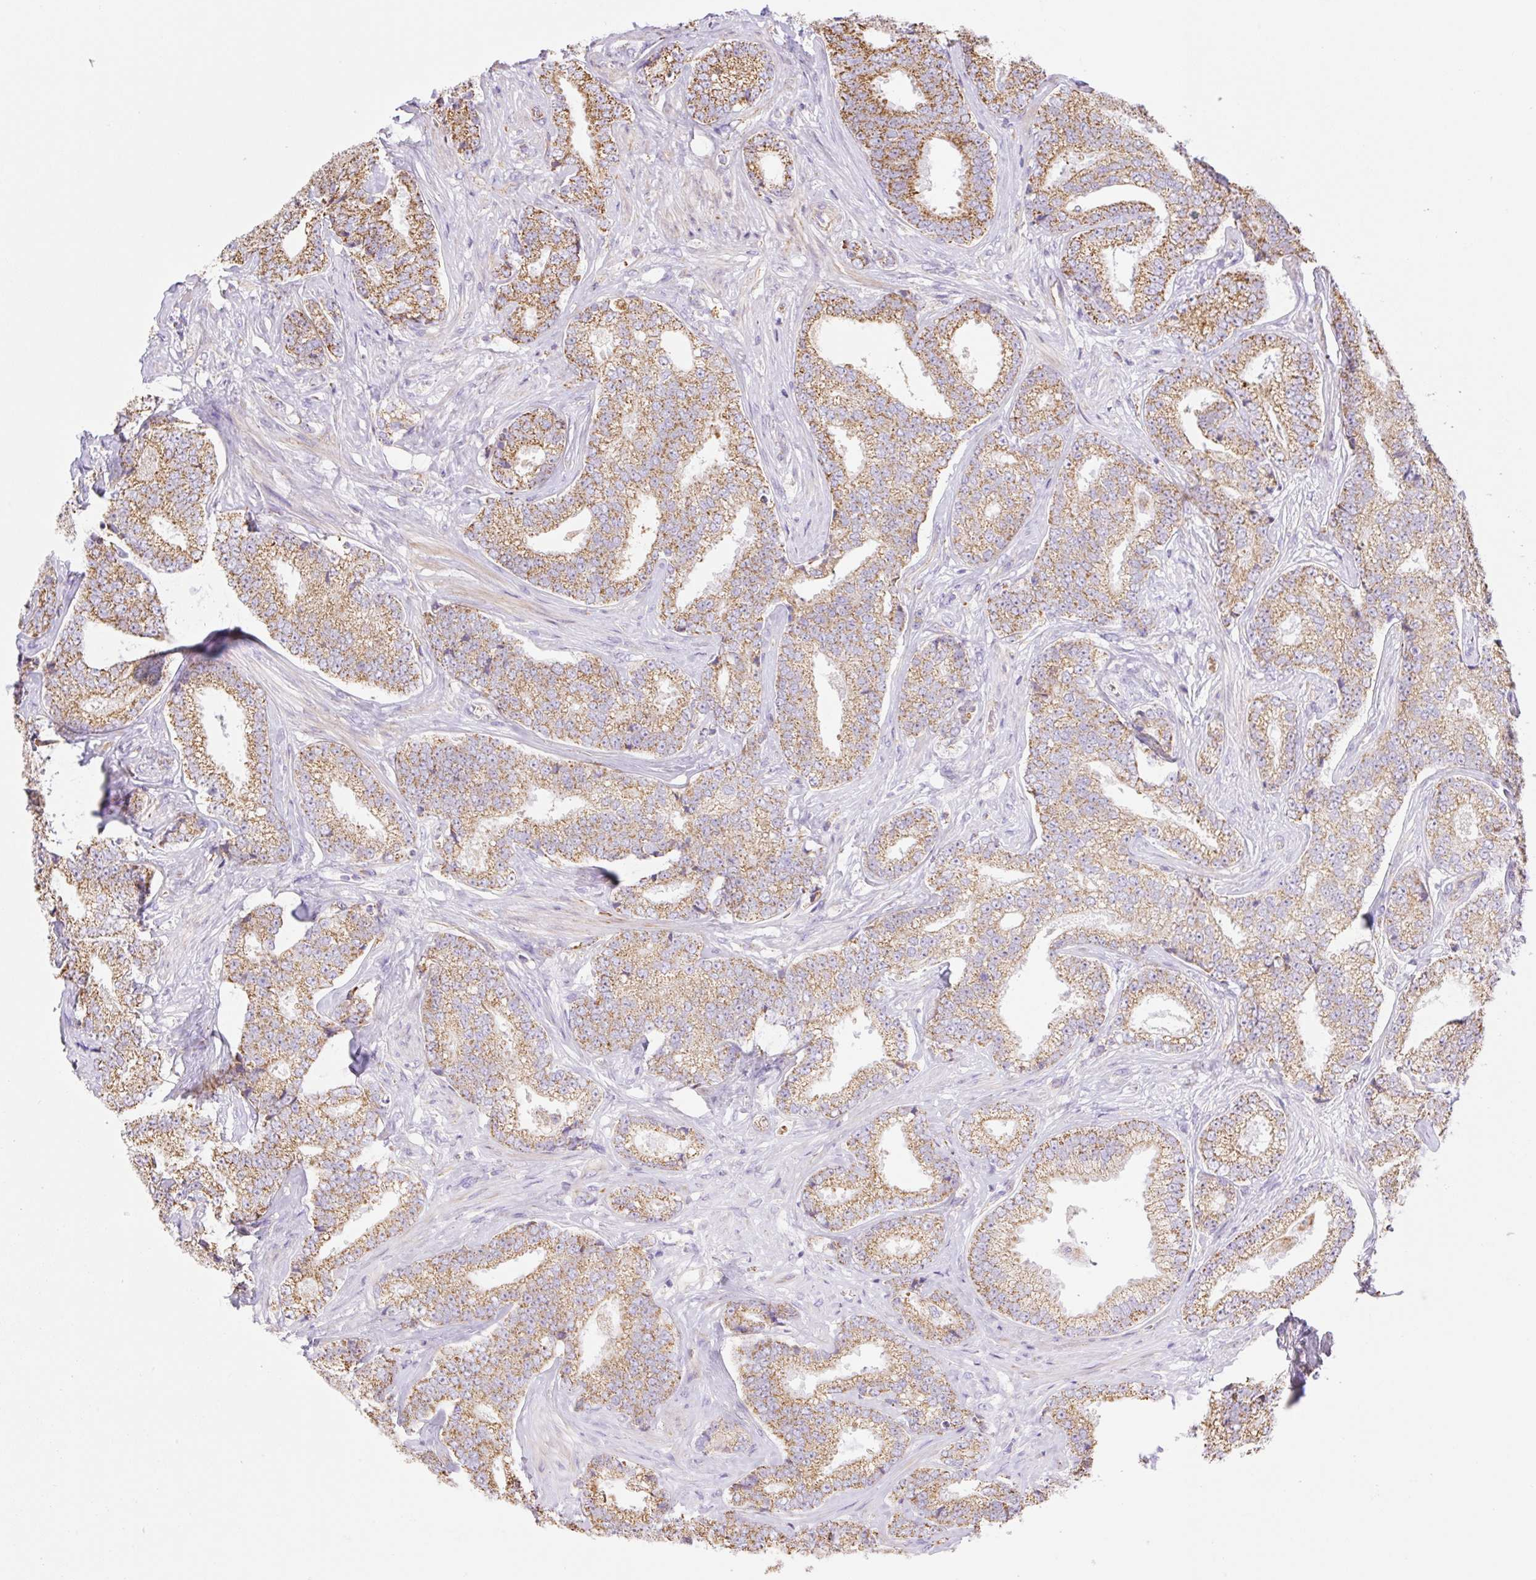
{"staining": {"intensity": "moderate", "quantity": ">75%", "location": "cytoplasmic/membranous"}, "tissue": "prostate cancer", "cell_type": "Tumor cells", "image_type": "cancer", "snomed": [{"axis": "morphology", "description": "Adenocarcinoma, Low grade"}, {"axis": "topography", "description": "Prostate"}], "caption": "IHC histopathology image of neoplastic tissue: prostate adenocarcinoma (low-grade) stained using immunohistochemistry shows medium levels of moderate protein expression localized specifically in the cytoplasmic/membranous of tumor cells, appearing as a cytoplasmic/membranous brown color.", "gene": "ESAM", "patient": {"sex": "male", "age": 63}}